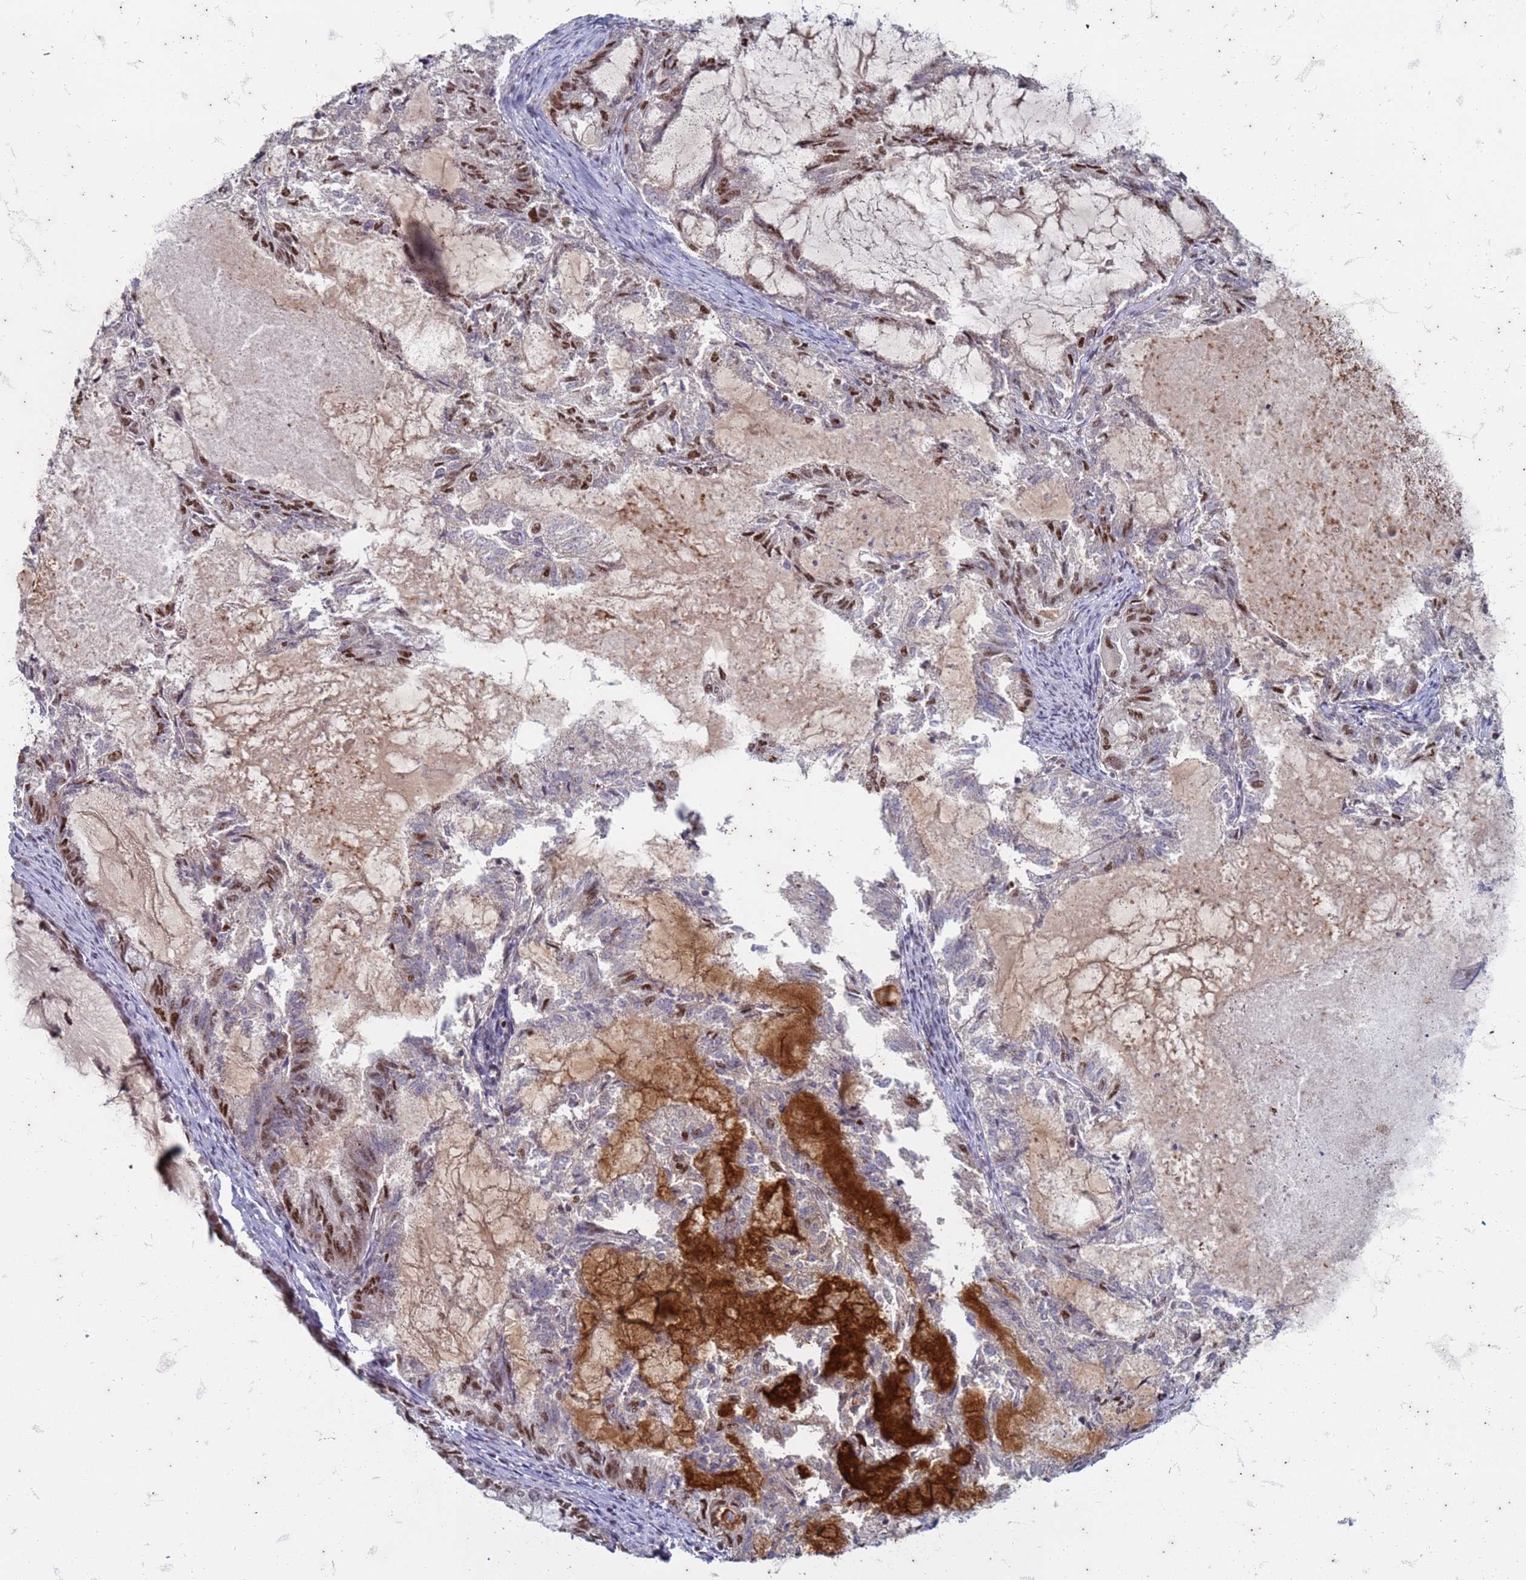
{"staining": {"intensity": "moderate", "quantity": ">75%", "location": "nuclear"}, "tissue": "endometrial cancer", "cell_type": "Tumor cells", "image_type": "cancer", "snomed": [{"axis": "morphology", "description": "Adenocarcinoma, NOS"}, {"axis": "topography", "description": "Endometrium"}], "caption": "Protein staining reveals moderate nuclear positivity in about >75% of tumor cells in endometrial cancer. (DAB (3,3'-diaminobenzidine) IHC with brightfield microscopy, high magnification).", "gene": "TRMT6", "patient": {"sex": "female", "age": 86}}